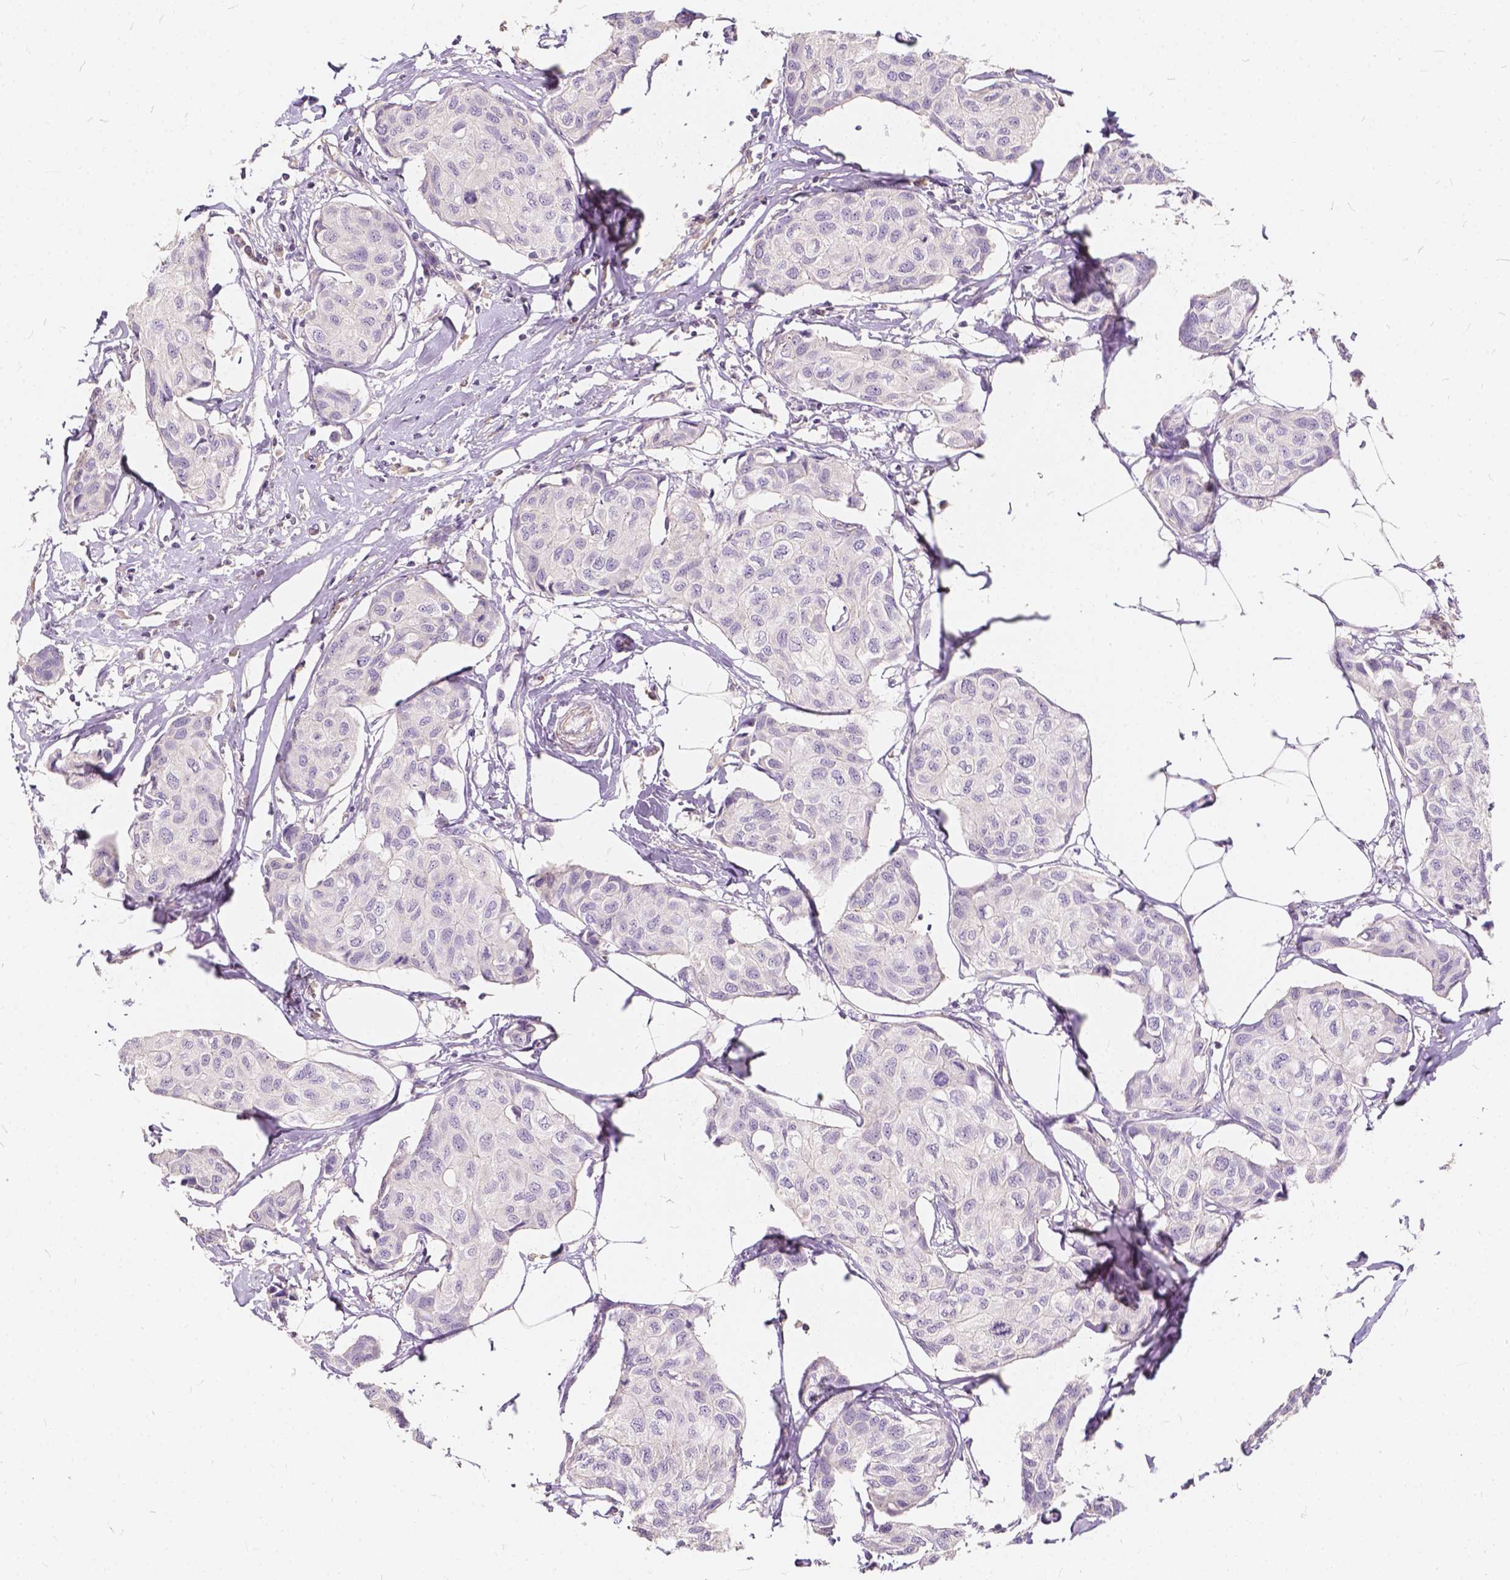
{"staining": {"intensity": "negative", "quantity": "none", "location": "none"}, "tissue": "breast cancer", "cell_type": "Tumor cells", "image_type": "cancer", "snomed": [{"axis": "morphology", "description": "Duct carcinoma"}, {"axis": "topography", "description": "Breast"}], "caption": "Immunohistochemical staining of human breast cancer demonstrates no significant staining in tumor cells.", "gene": "KIAA0513", "patient": {"sex": "female", "age": 80}}